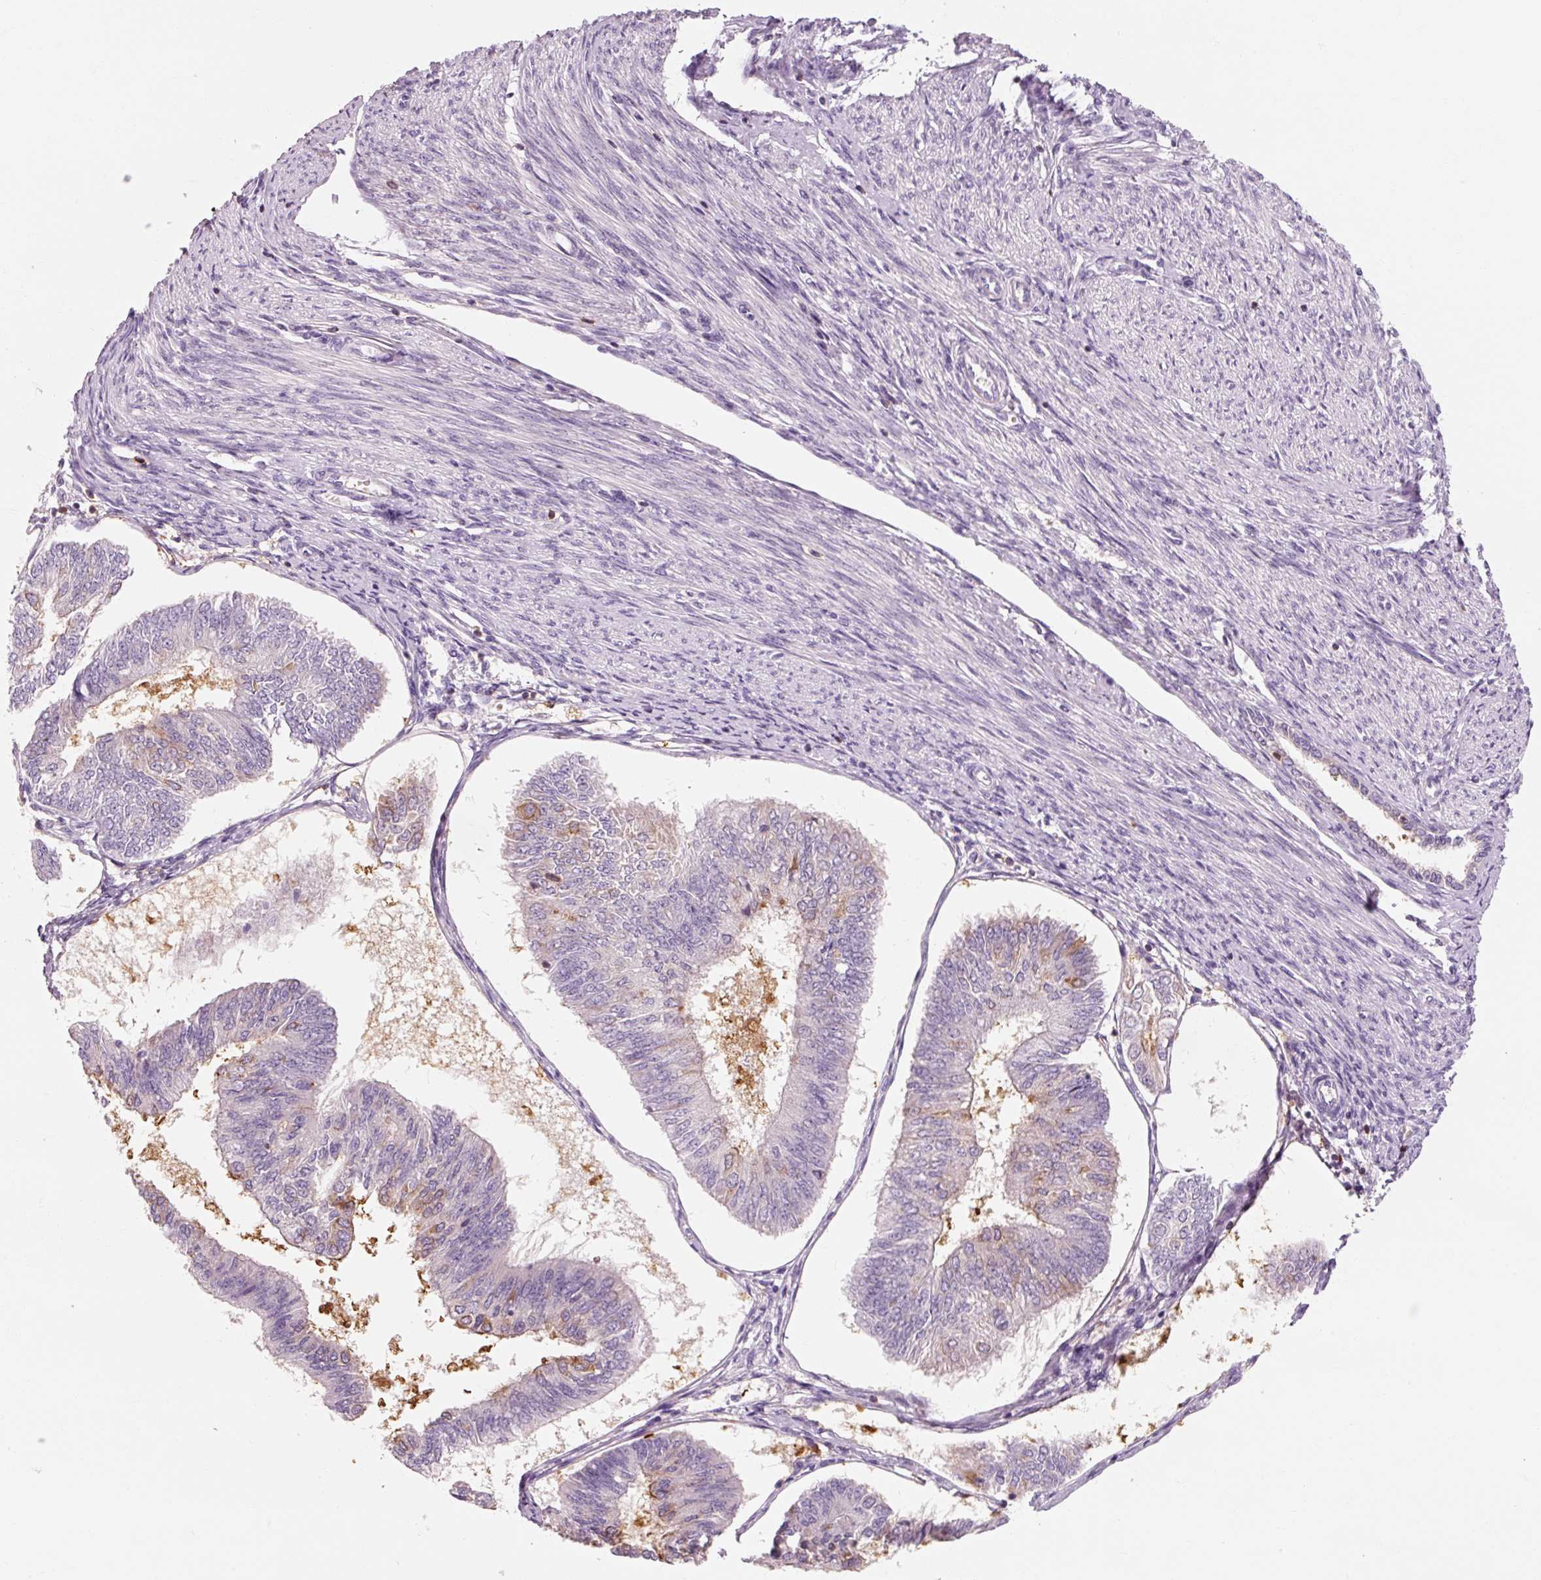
{"staining": {"intensity": "negative", "quantity": "none", "location": "none"}, "tissue": "endometrial cancer", "cell_type": "Tumor cells", "image_type": "cancer", "snomed": [{"axis": "morphology", "description": "Adenocarcinoma, NOS"}, {"axis": "topography", "description": "Endometrium"}], "caption": "Immunohistochemical staining of endometrial cancer (adenocarcinoma) reveals no significant positivity in tumor cells.", "gene": "OR8K1", "patient": {"sex": "female", "age": 58}}